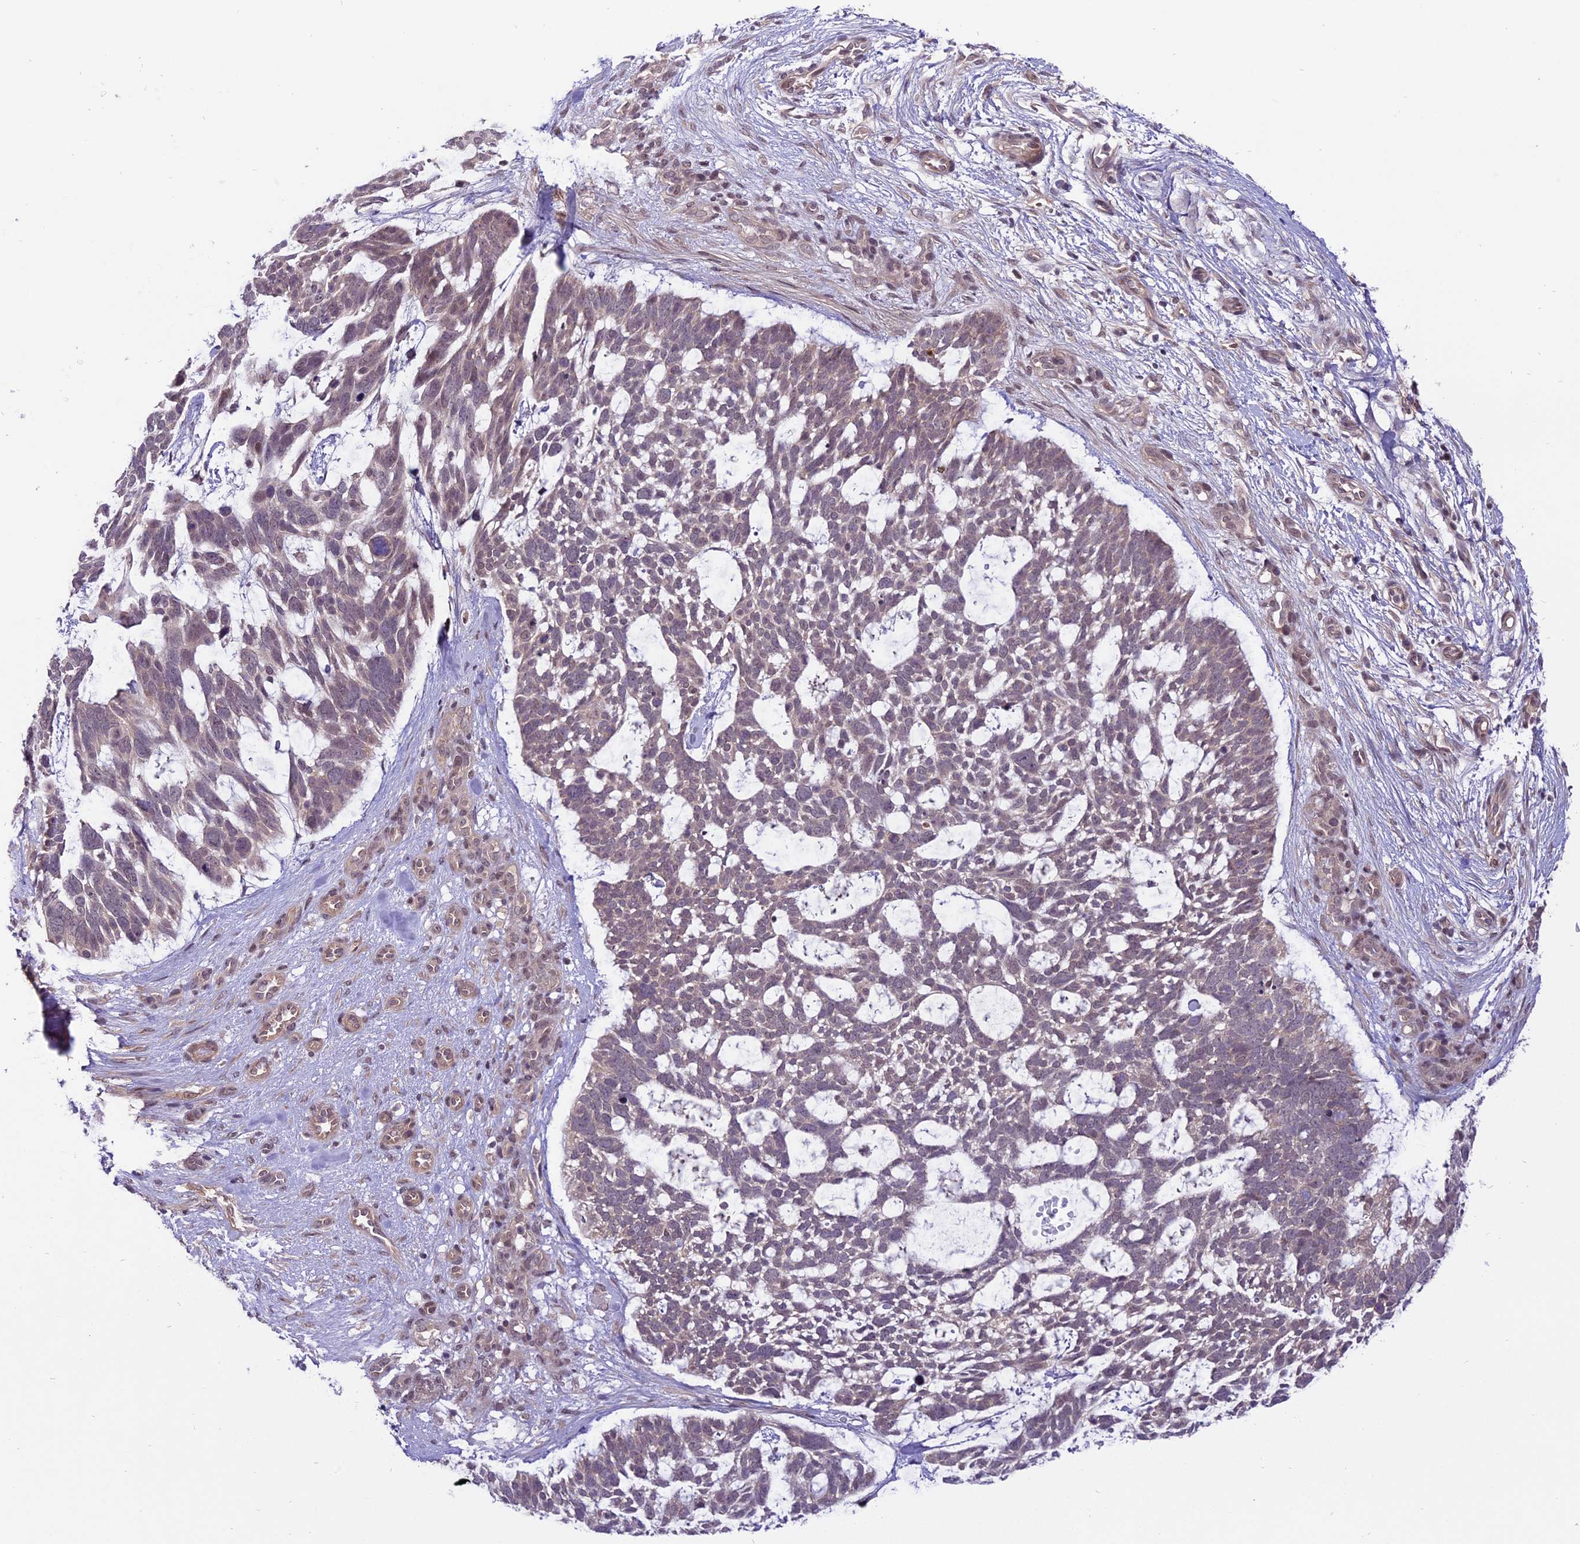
{"staining": {"intensity": "weak", "quantity": "<25%", "location": "nuclear"}, "tissue": "skin cancer", "cell_type": "Tumor cells", "image_type": "cancer", "snomed": [{"axis": "morphology", "description": "Basal cell carcinoma"}, {"axis": "topography", "description": "Skin"}], "caption": "The immunohistochemistry (IHC) photomicrograph has no significant staining in tumor cells of skin cancer tissue. The staining is performed using DAB (3,3'-diaminobenzidine) brown chromogen with nuclei counter-stained in using hematoxylin.", "gene": "SPRED1", "patient": {"sex": "male", "age": 88}}